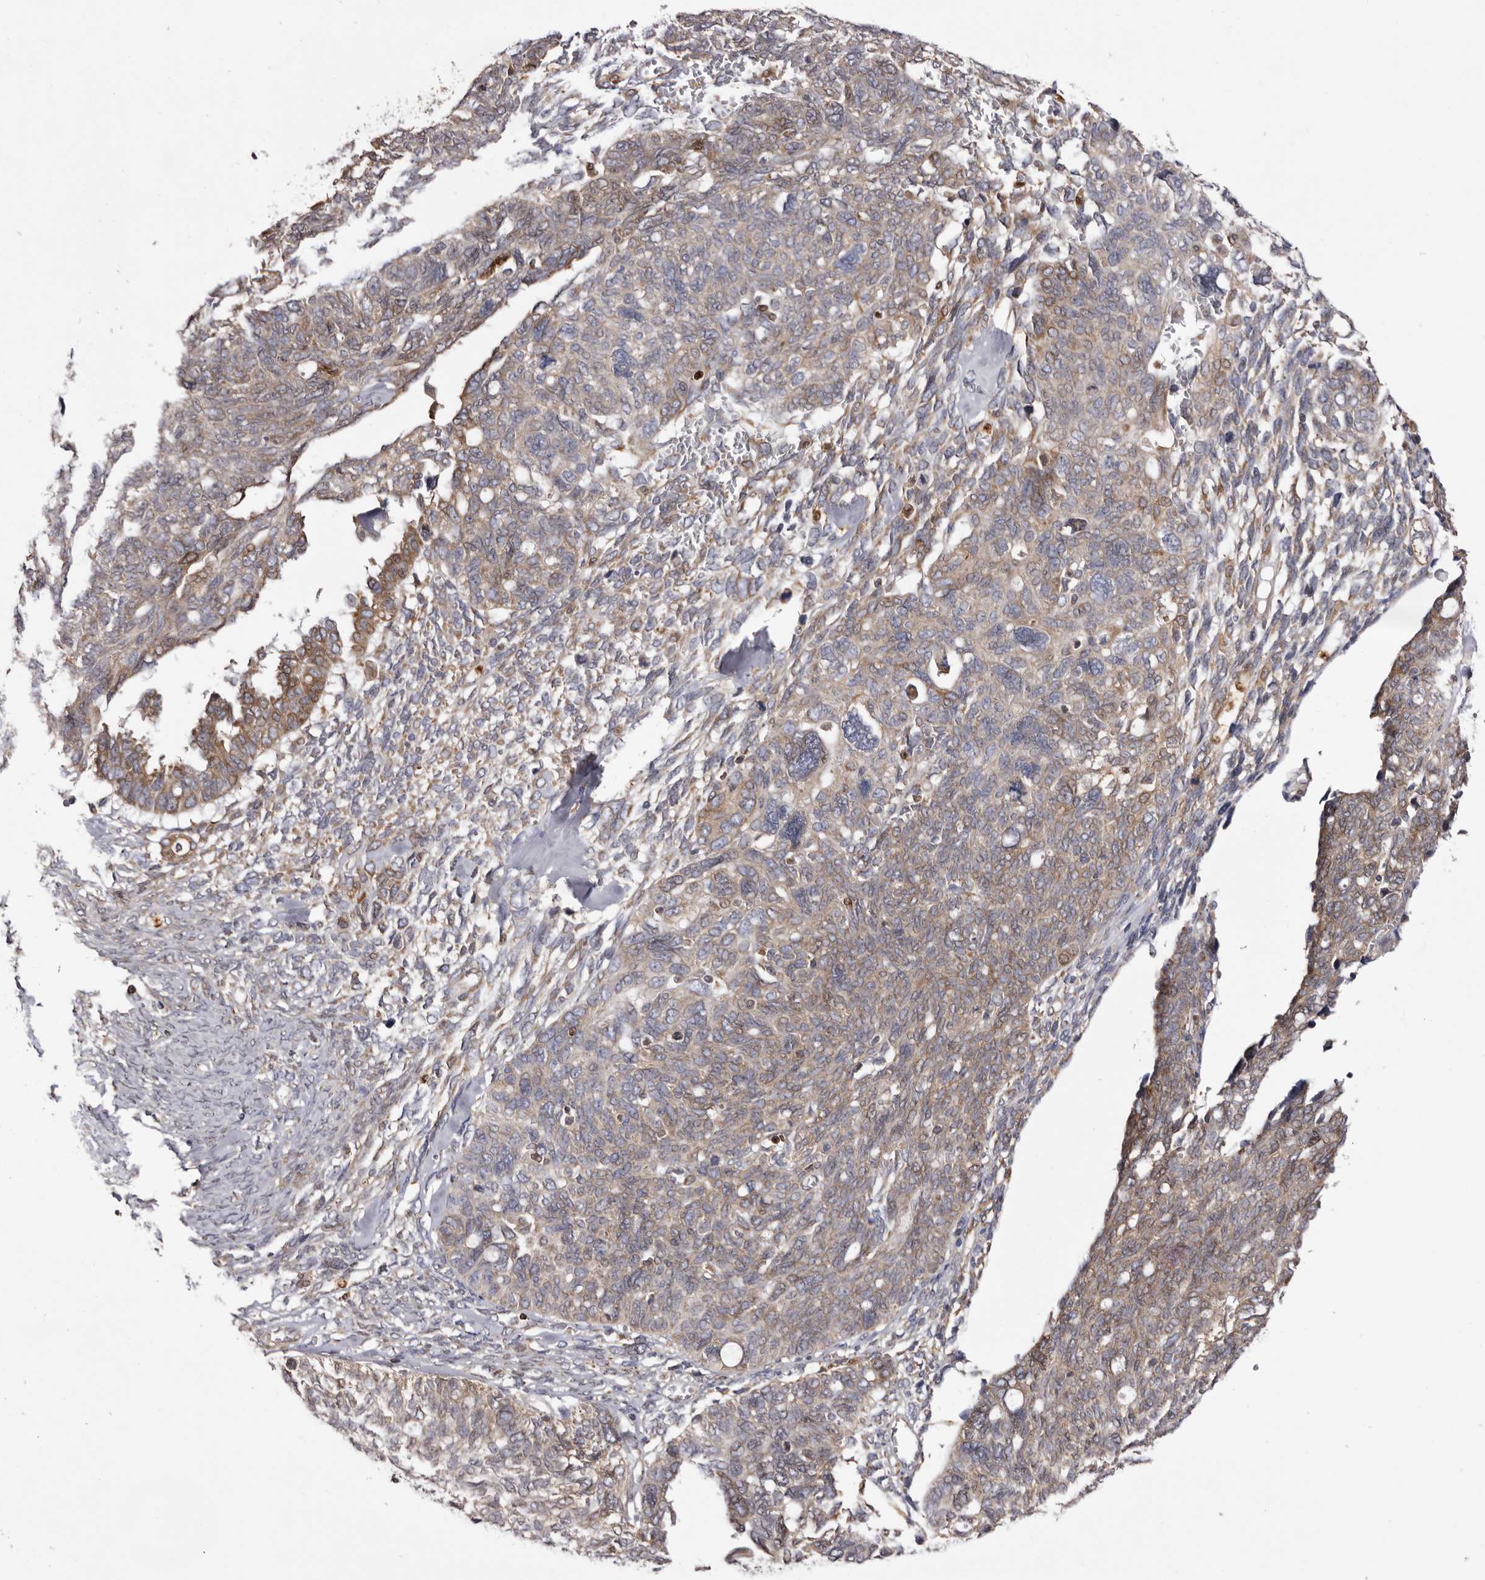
{"staining": {"intensity": "moderate", "quantity": "25%-75%", "location": "cytoplasmic/membranous"}, "tissue": "ovarian cancer", "cell_type": "Tumor cells", "image_type": "cancer", "snomed": [{"axis": "morphology", "description": "Cystadenocarcinoma, serous, NOS"}, {"axis": "topography", "description": "Ovary"}], "caption": "Ovarian cancer (serous cystadenocarcinoma) tissue exhibits moderate cytoplasmic/membranous expression in about 25%-75% of tumor cells, visualized by immunohistochemistry.", "gene": "C4orf3", "patient": {"sex": "female", "age": 79}}